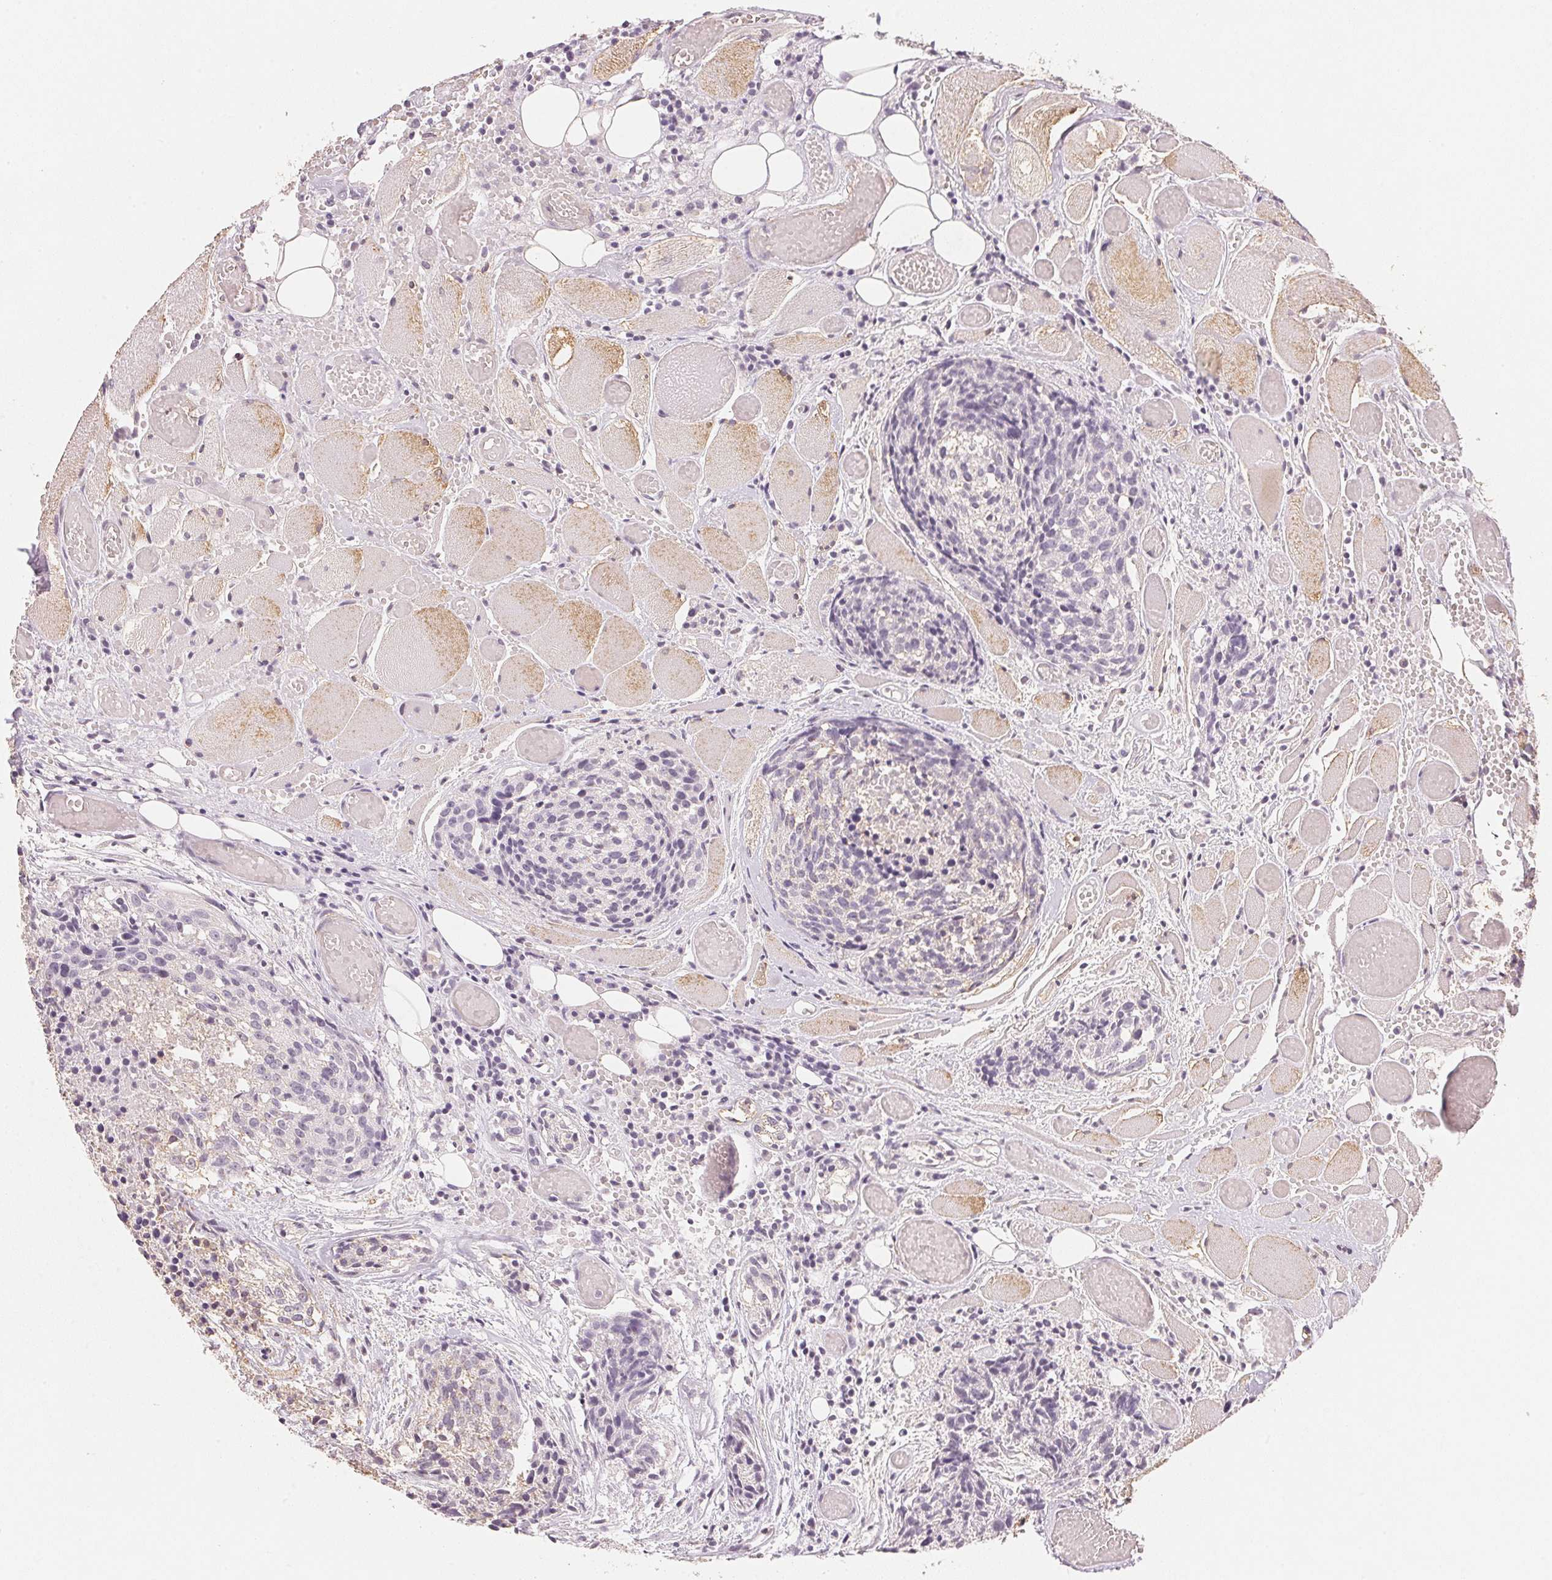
{"staining": {"intensity": "negative", "quantity": "none", "location": "none"}, "tissue": "head and neck cancer", "cell_type": "Tumor cells", "image_type": "cancer", "snomed": [{"axis": "morphology", "description": "Squamous cell carcinoma, NOS"}, {"axis": "topography", "description": "Oral tissue"}, {"axis": "topography", "description": "Head-Neck"}], "caption": "High power microscopy photomicrograph of an IHC photomicrograph of head and neck cancer (squamous cell carcinoma), revealing no significant expression in tumor cells.", "gene": "SMTN", "patient": {"sex": "male", "age": 64}}